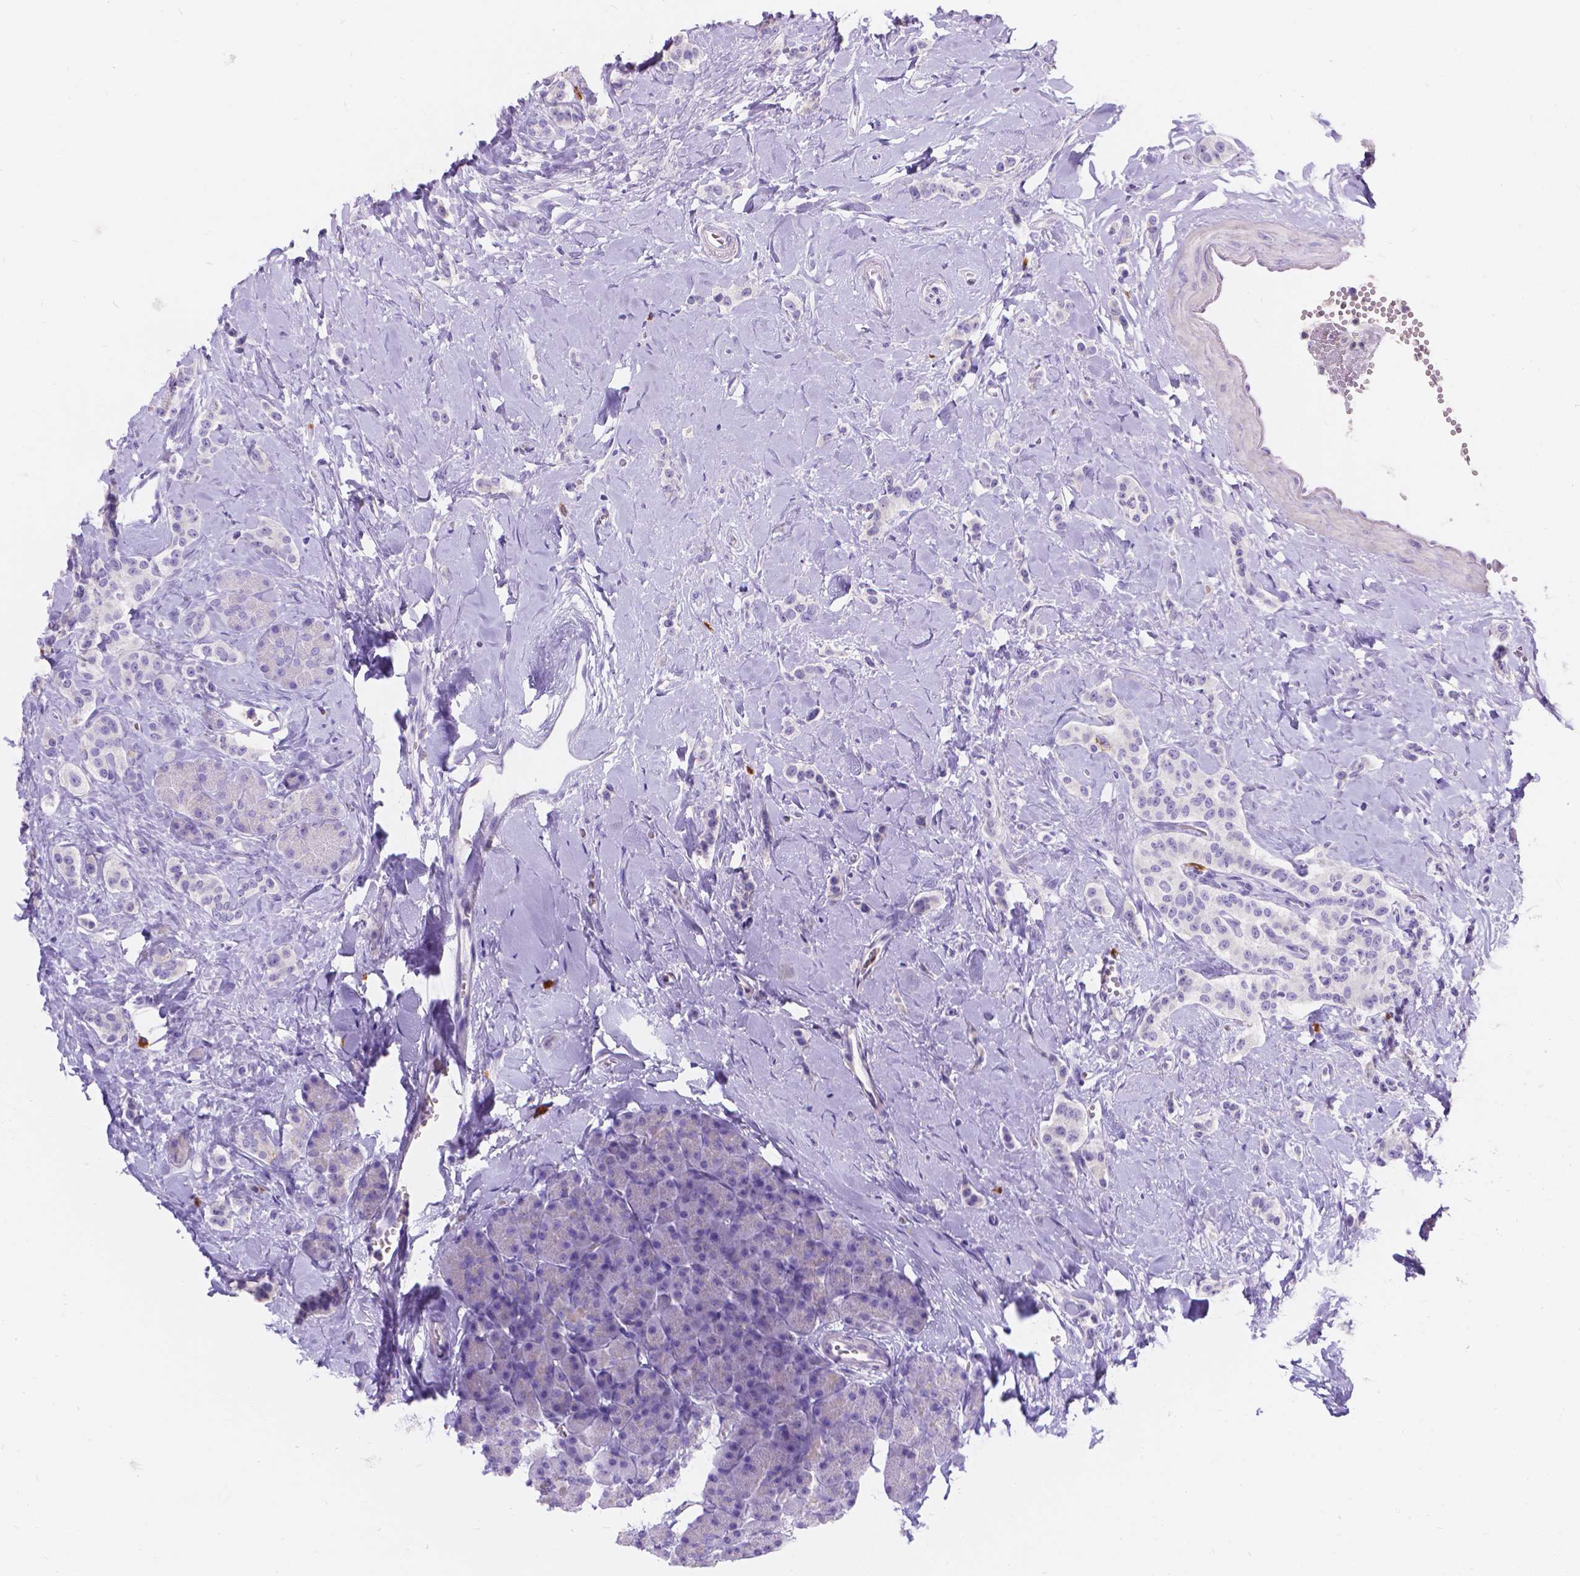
{"staining": {"intensity": "negative", "quantity": "none", "location": "none"}, "tissue": "carcinoid", "cell_type": "Tumor cells", "image_type": "cancer", "snomed": [{"axis": "morphology", "description": "Normal tissue, NOS"}, {"axis": "morphology", "description": "Carcinoid, malignant, NOS"}, {"axis": "topography", "description": "Pancreas"}], "caption": "Immunohistochemistry of carcinoid shows no expression in tumor cells.", "gene": "GNRHR", "patient": {"sex": "male", "age": 36}}